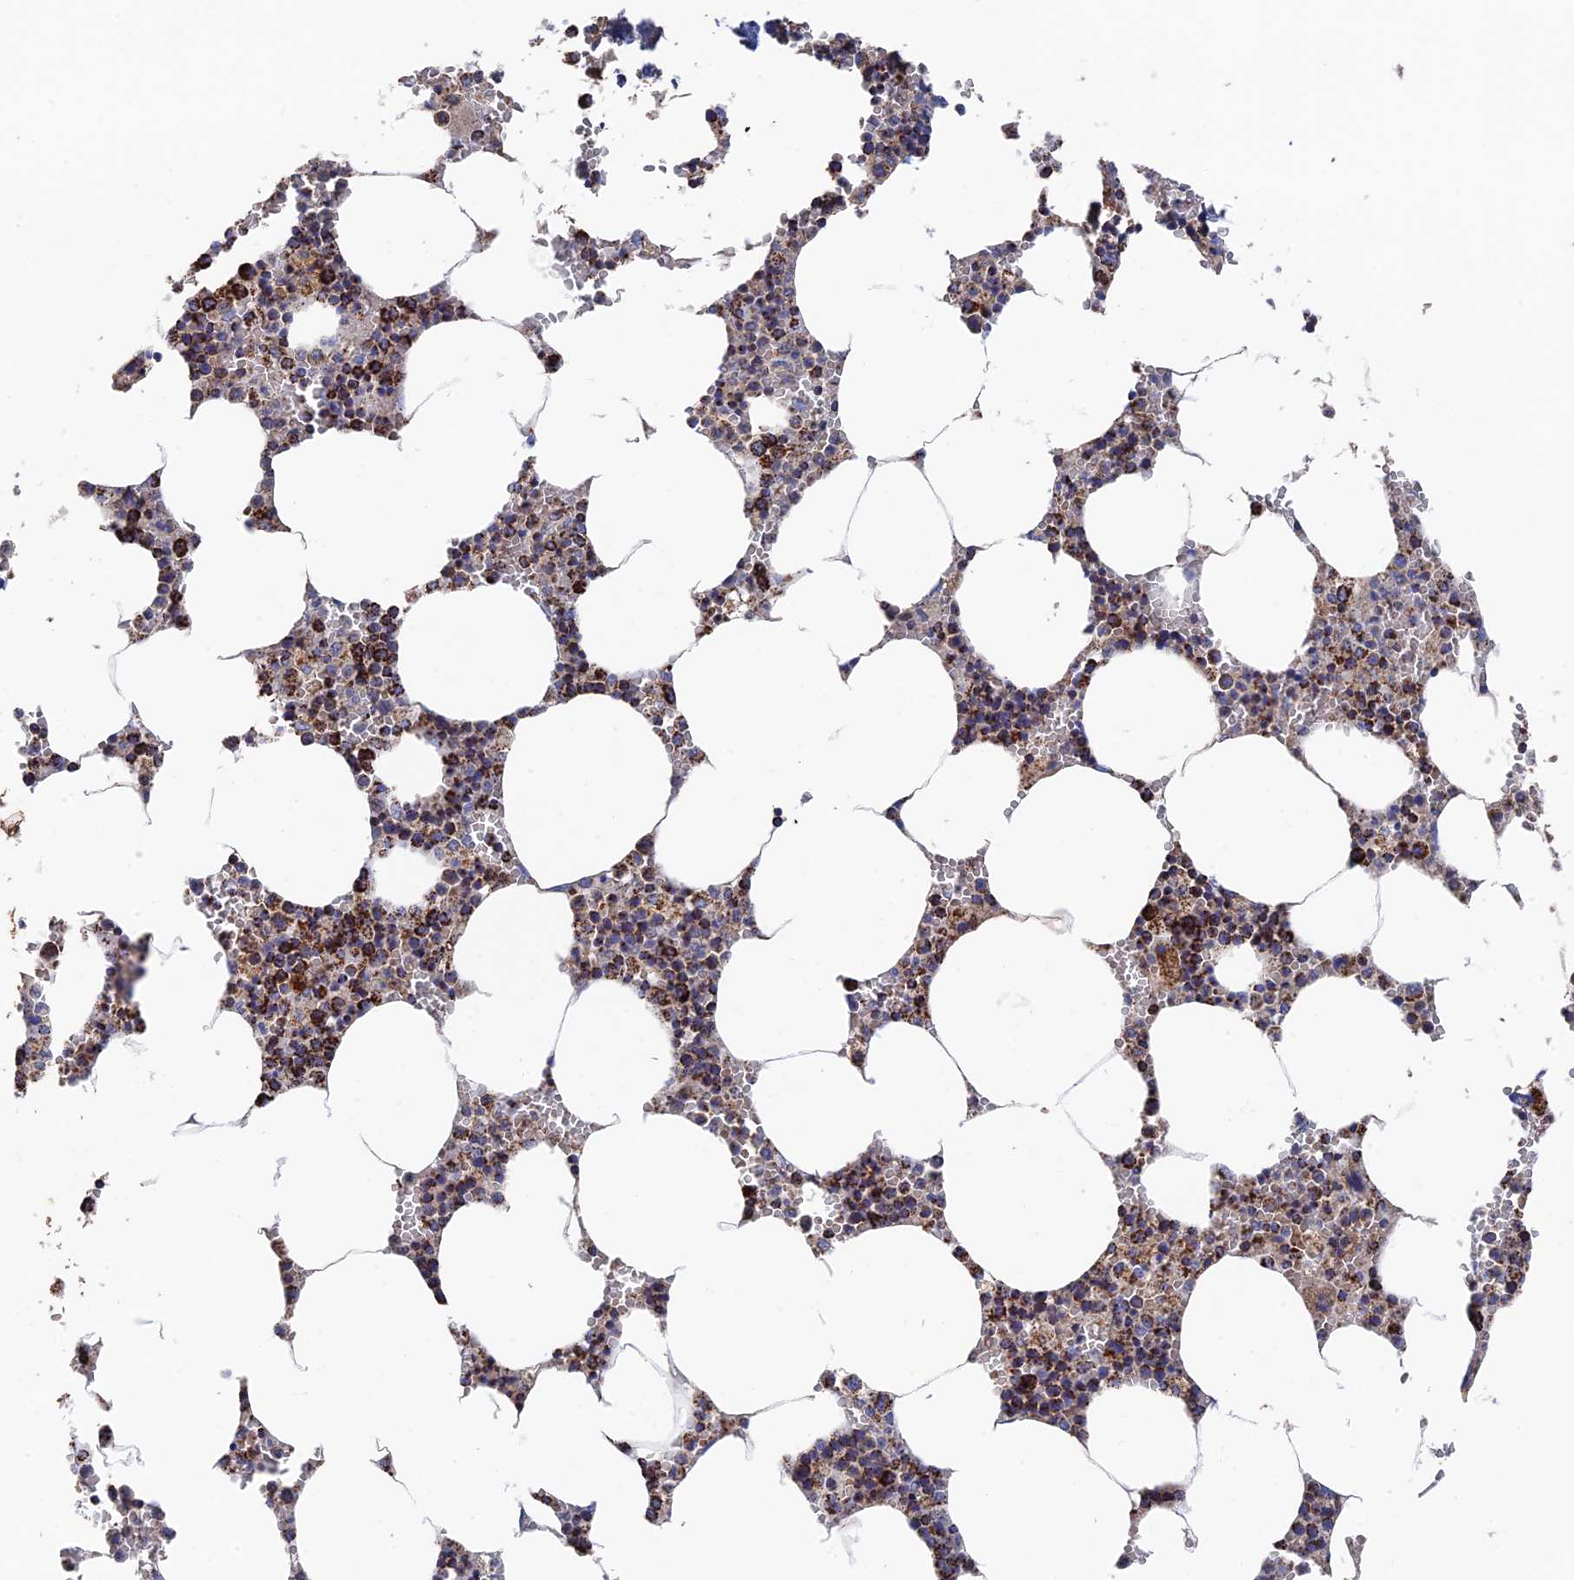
{"staining": {"intensity": "strong", "quantity": "25%-75%", "location": "cytoplasmic/membranous"}, "tissue": "bone marrow", "cell_type": "Hematopoietic cells", "image_type": "normal", "snomed": [{"axis": "morphology", "description": "Normal tissue, NOS"}, {"axis": "topography", "description": "Bone marrow"}], "caption": "Immunohistochemical staining of normal bone marrow reveals strong cytoplasmic/membranous protein expression in about 25%-75% of hematopoietic cells. Nuclei are stained in blue.", "gene": "HAUS8", "patient": {"sex": "male", "age": 70}}